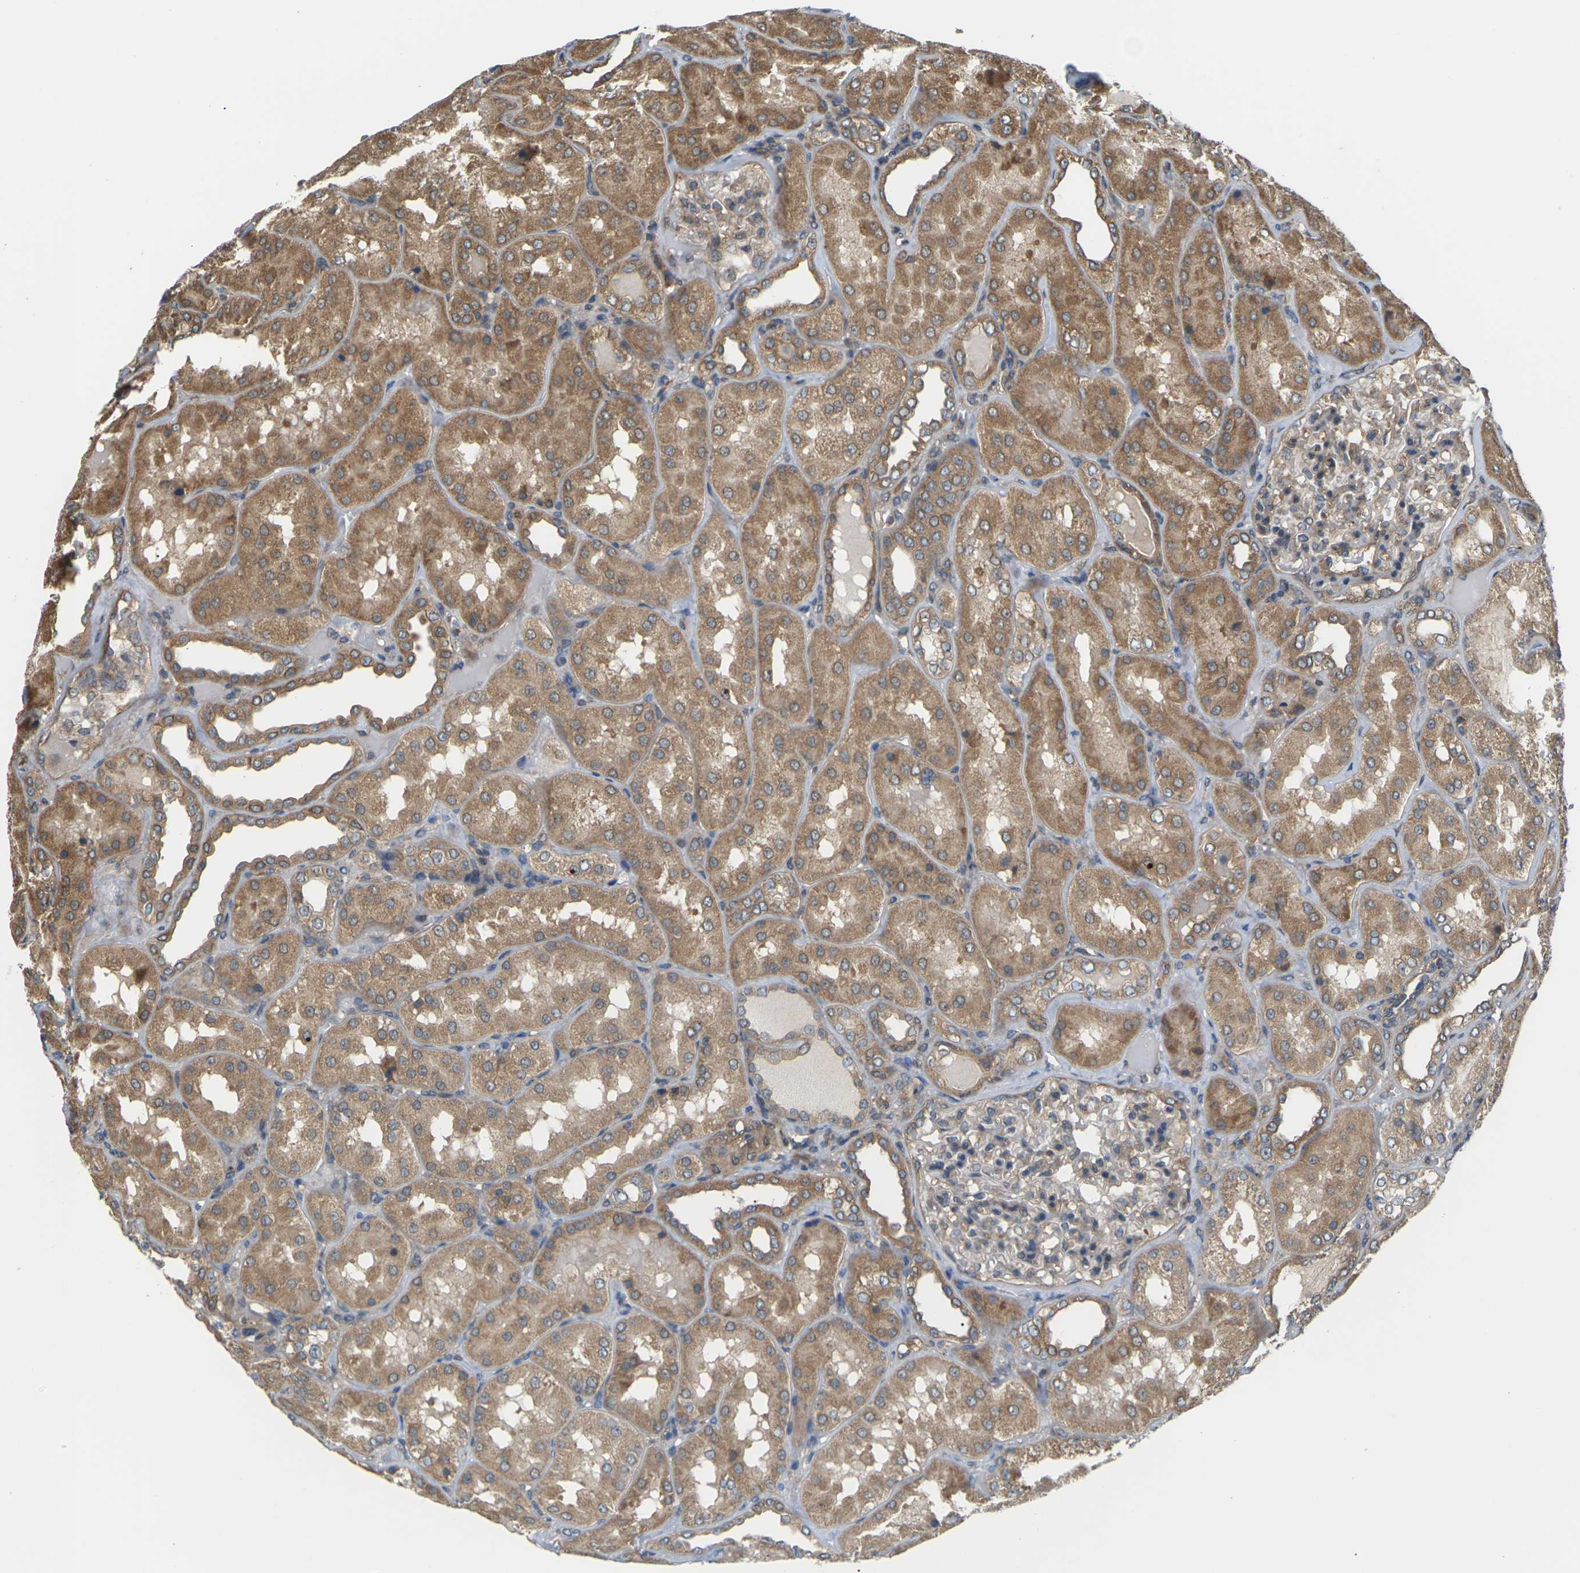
{"staining": {"intensity": "weak", "quantity": ">75%", "location": "cytoplasmic/membranous"}, "tissue": "kidney", "cell_type": "Cells in glomeruli", "image_type": "normal", "snomed": [{"axis": "morphology", "description": "Normal tissue, NOS"}, {"axis": "topography", "description": "Kidney"}], "caption": "Immunohistochemical staining of unremarkable human kidney reveals >75% levels of weak cytoplasmic/membranous protein expression in approximately >75% of cells in glomeruli. Using DAB (brown) and hematoxylin (blue) stains, captured at high magnification using brightfield microscopy.", "gene": "NRAS", "patient": {"sex": "female", "age": 56}}